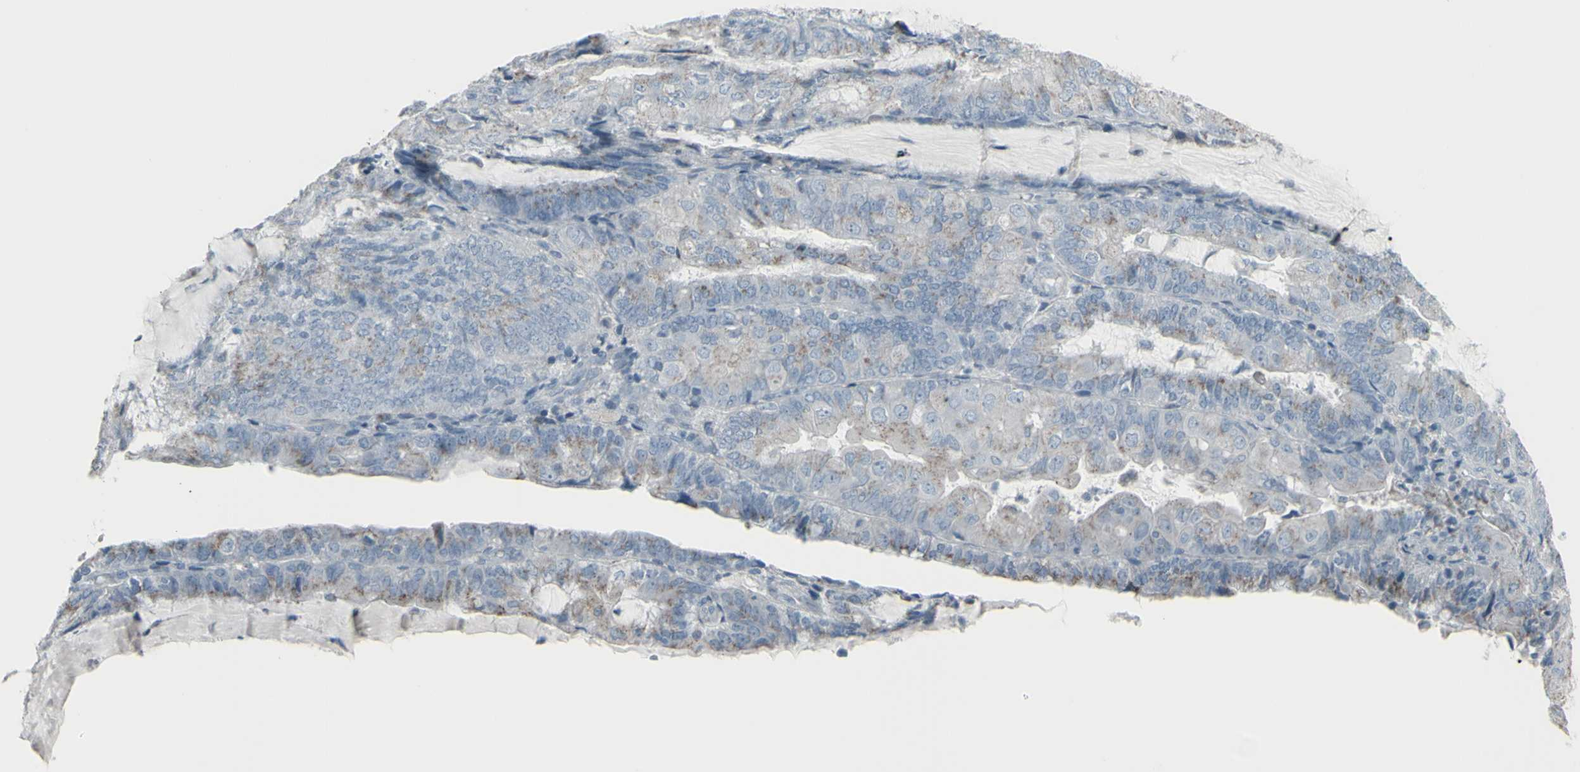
{"staining": {"intensity": "weak", "quantity": "25%-75%", "location": "cytoplasmic/membranous"}, "tissue": "endometrial cancer", "cell_type": "Tumor cells", "image_type": "cancer", "snomed": [{"axis": "morphology", "description": "Adenocarcinoma, NOS"}, {"axis": "topography", "description": "Endometrium"}], "caption": "About 25%-75% of tumor cells in human endometrial cancer reveal weak cytoplasmic/membranous protein positivity as visualized by brown immunohistochemical staining.", "gene": "CD79B", "patient": {"sex": "female", "age": 81}}